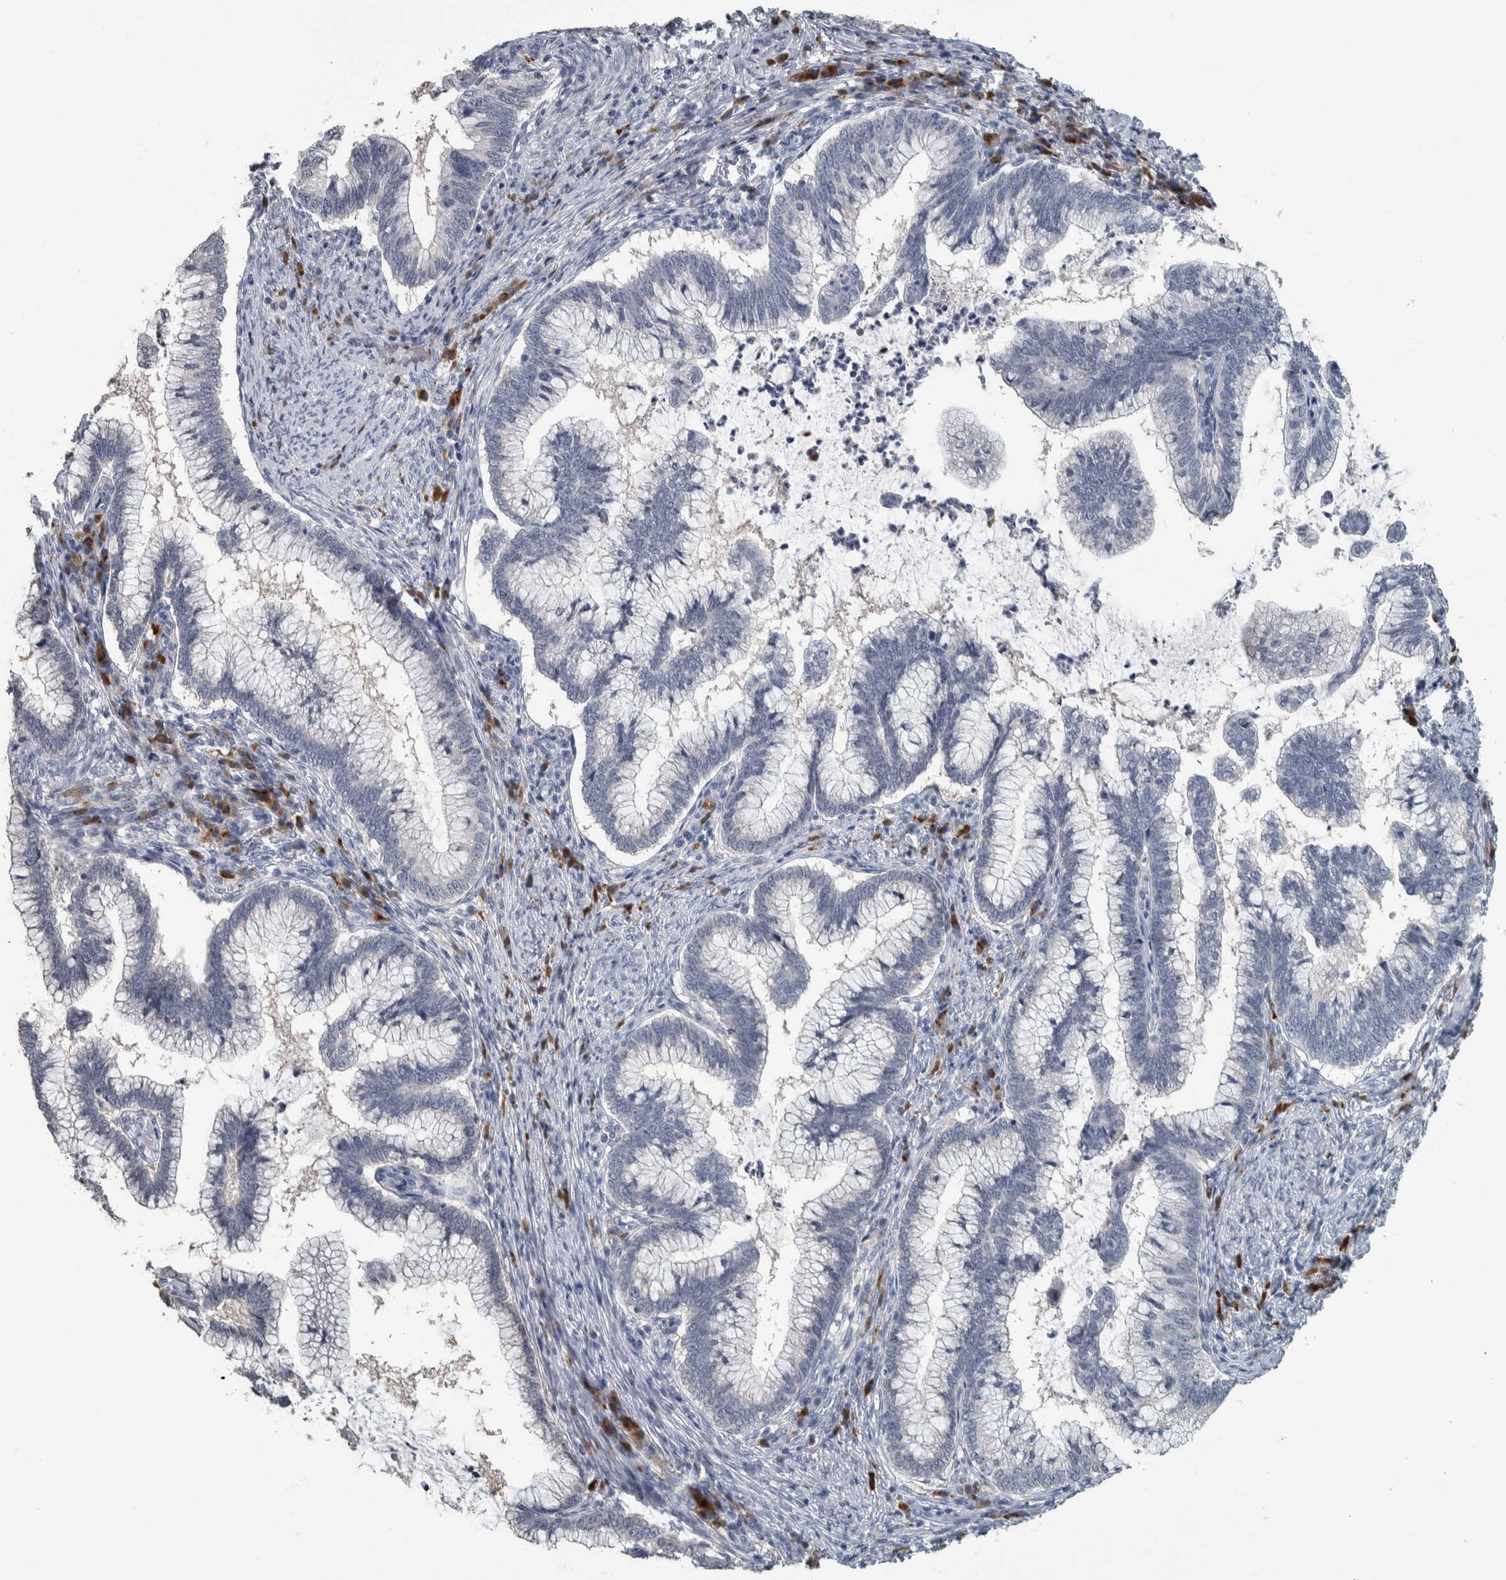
{"staining": {"intensity": "negative", "quantity": "none", "location": "none"}, "tissue": "cervical cancer", "cell_type": "Tumor cells", "image_type": "cancer", "snomed": [{"axis": "morphology", "description": "Adenocarcinoma, NOS"}, {"axis": "topography", "description": "Cervix"}], "caption": "Micrograph shows no significant protein staining in tumor cells of cervical cancer.", "gene": "CAVIN4", "patient": {"sex": "female", "age": 36}}